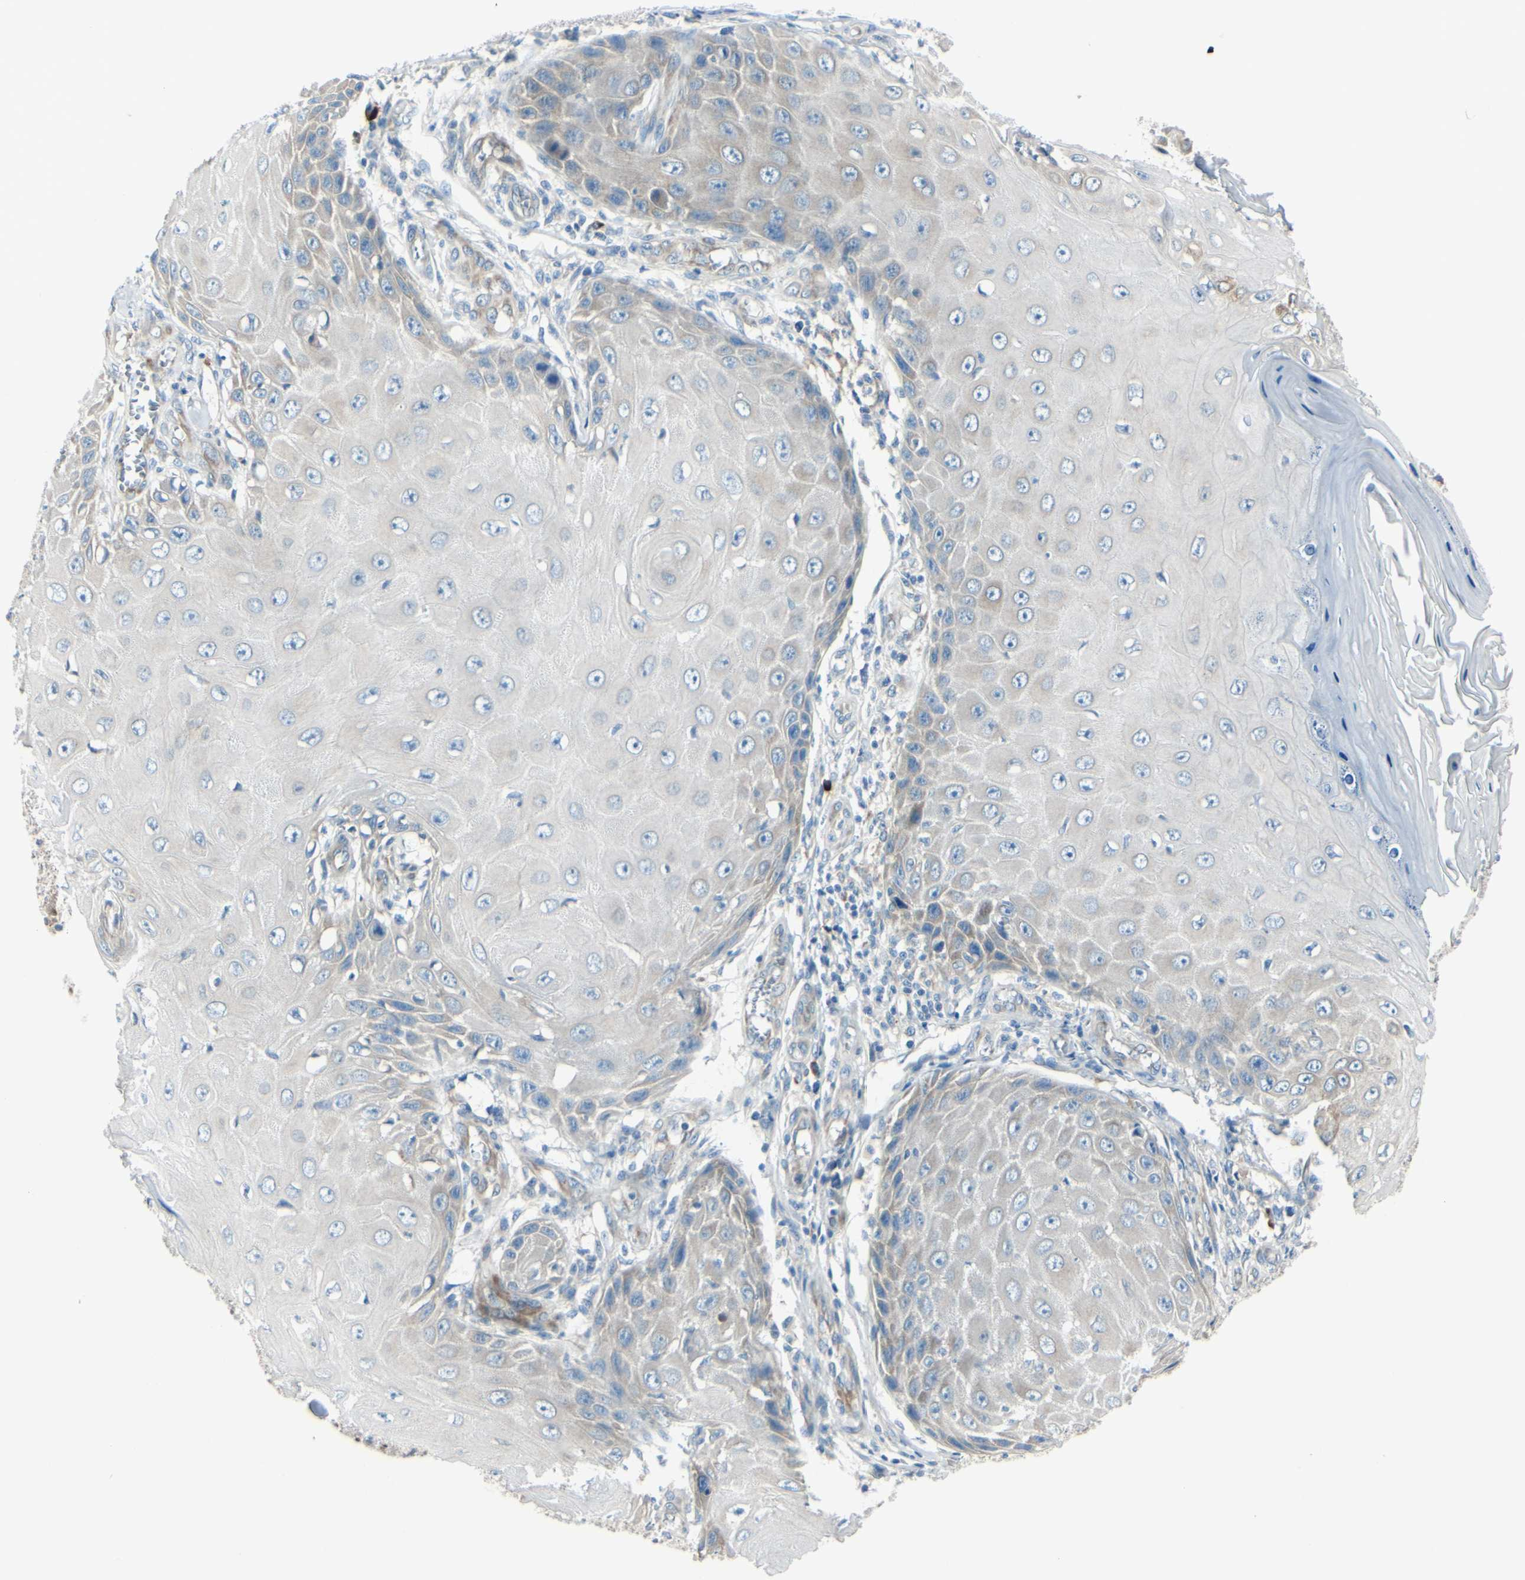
{"staining": {"intensity": "weak", "quantity": "<25%", "location": "cytoplasmic/membranous"}, "tissue": "skin cancer", "cell_type": "Tumor cells", "image_type": "cancer", "snomed": [{"axis": "morphology", "description": "Squamous cell carcinoma, NOS"}, {"axis": "topography", "description": "Skin"}], "caption": "An image of squamous cell carcinoma (skin) stained for a protein displays no brown staining in tumor cells.", "gene": "SELENOS", "patient": {"sex": "female", "age": 73}}